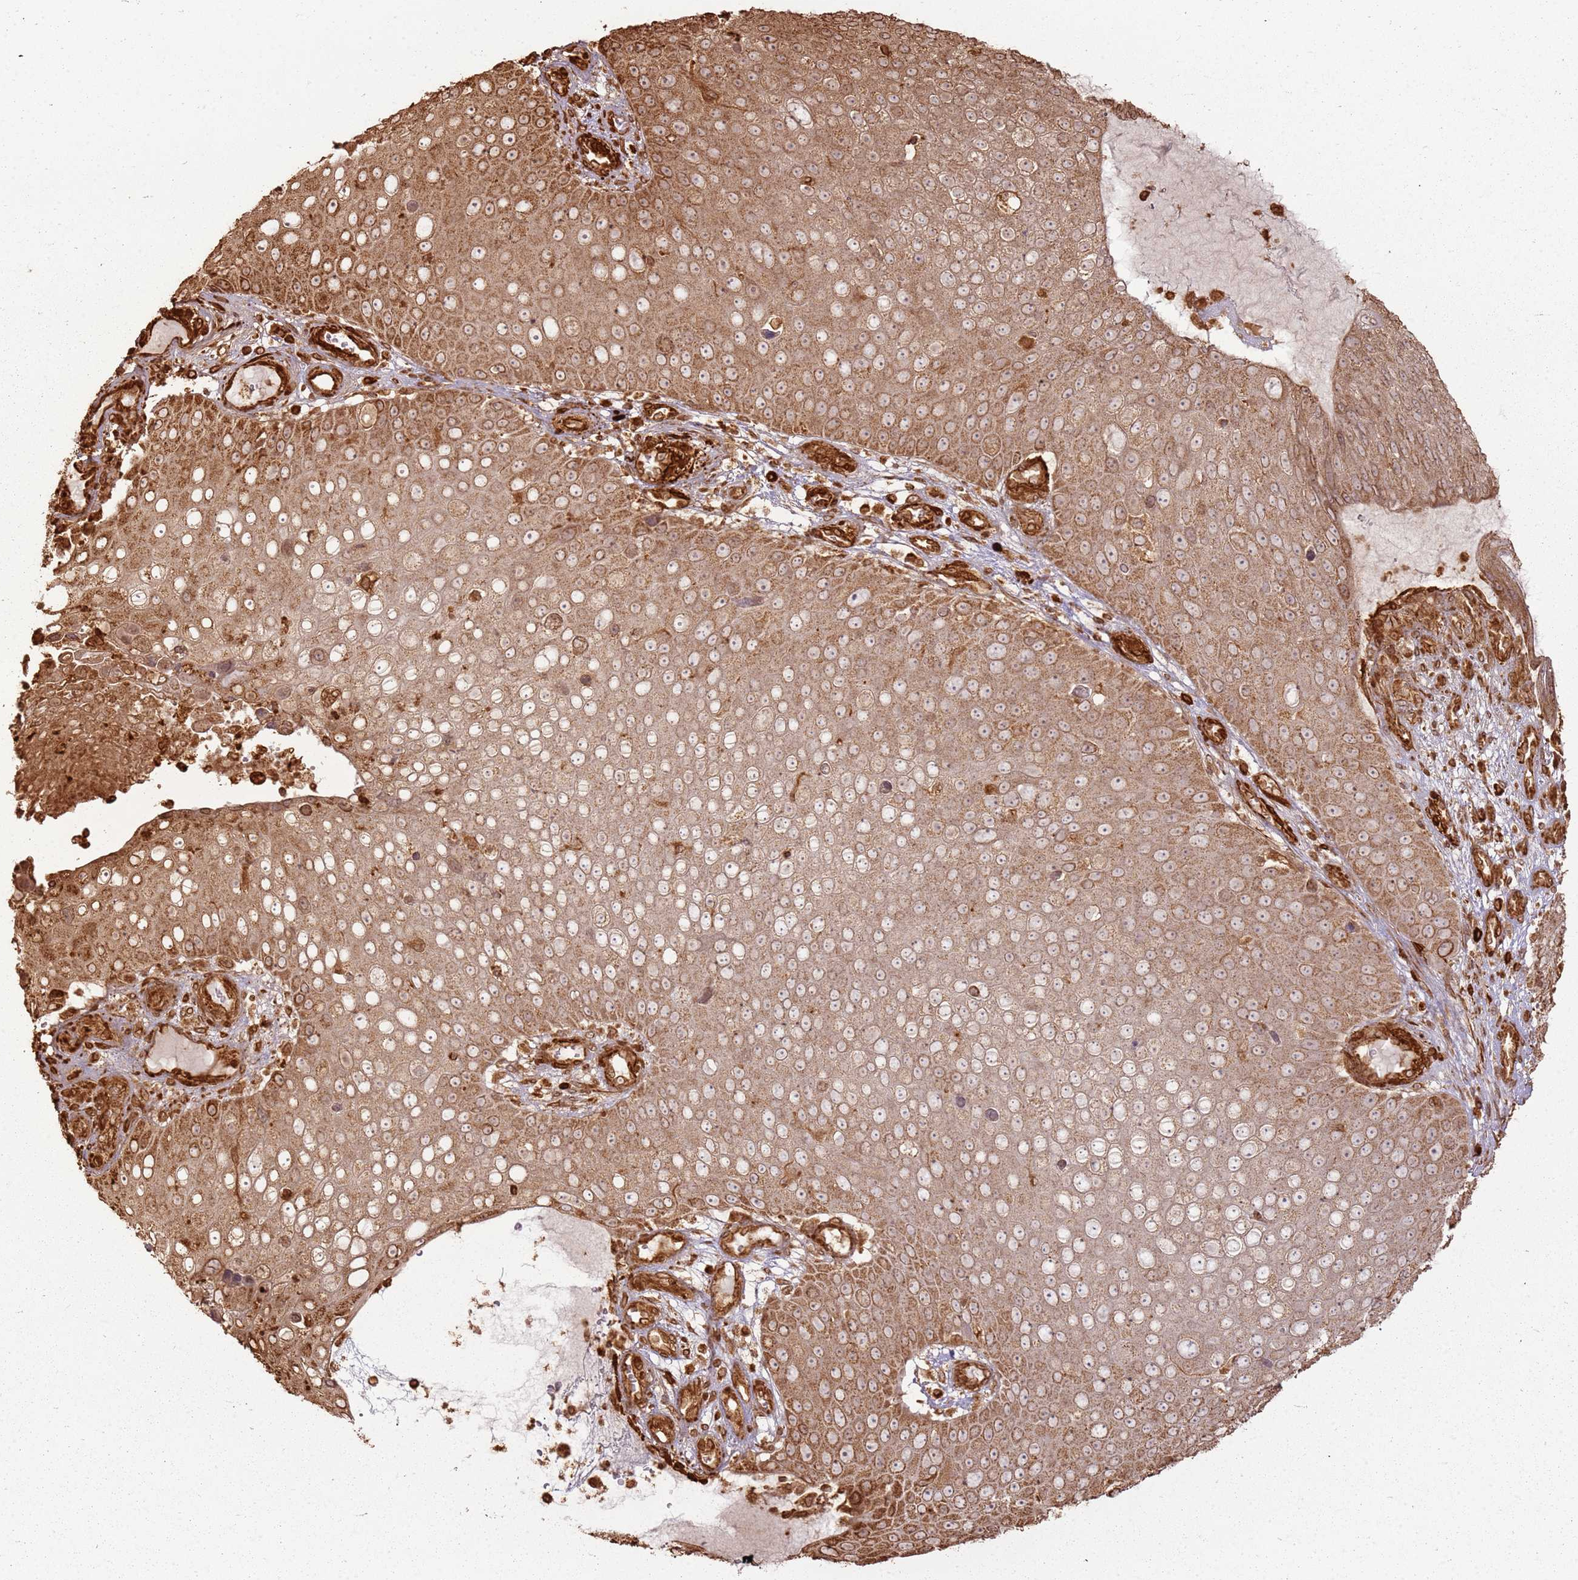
{"staining": {"intensity": "moderate", "quantity": ">75%", "location": "cytoplasmic/membranous"}, "tissue": "skin cancer", "cell_type": "Tumor cells", "image_type": "cancer", "snomed": [{"axis": "morphology", "description": "Squamous cell carcinoma, NOS"}, {"axis": "topography", "description": "Skin"}], "caption": "A micrograph showing moderate cytoplasmic/membranous expression in approximately >75% of tumor cells in skin squamous cell carcinoma, as visualized by brown immunohistochemical staining.", "gene": "DDX59", "patient": {"sex": "male", "age": 71}}